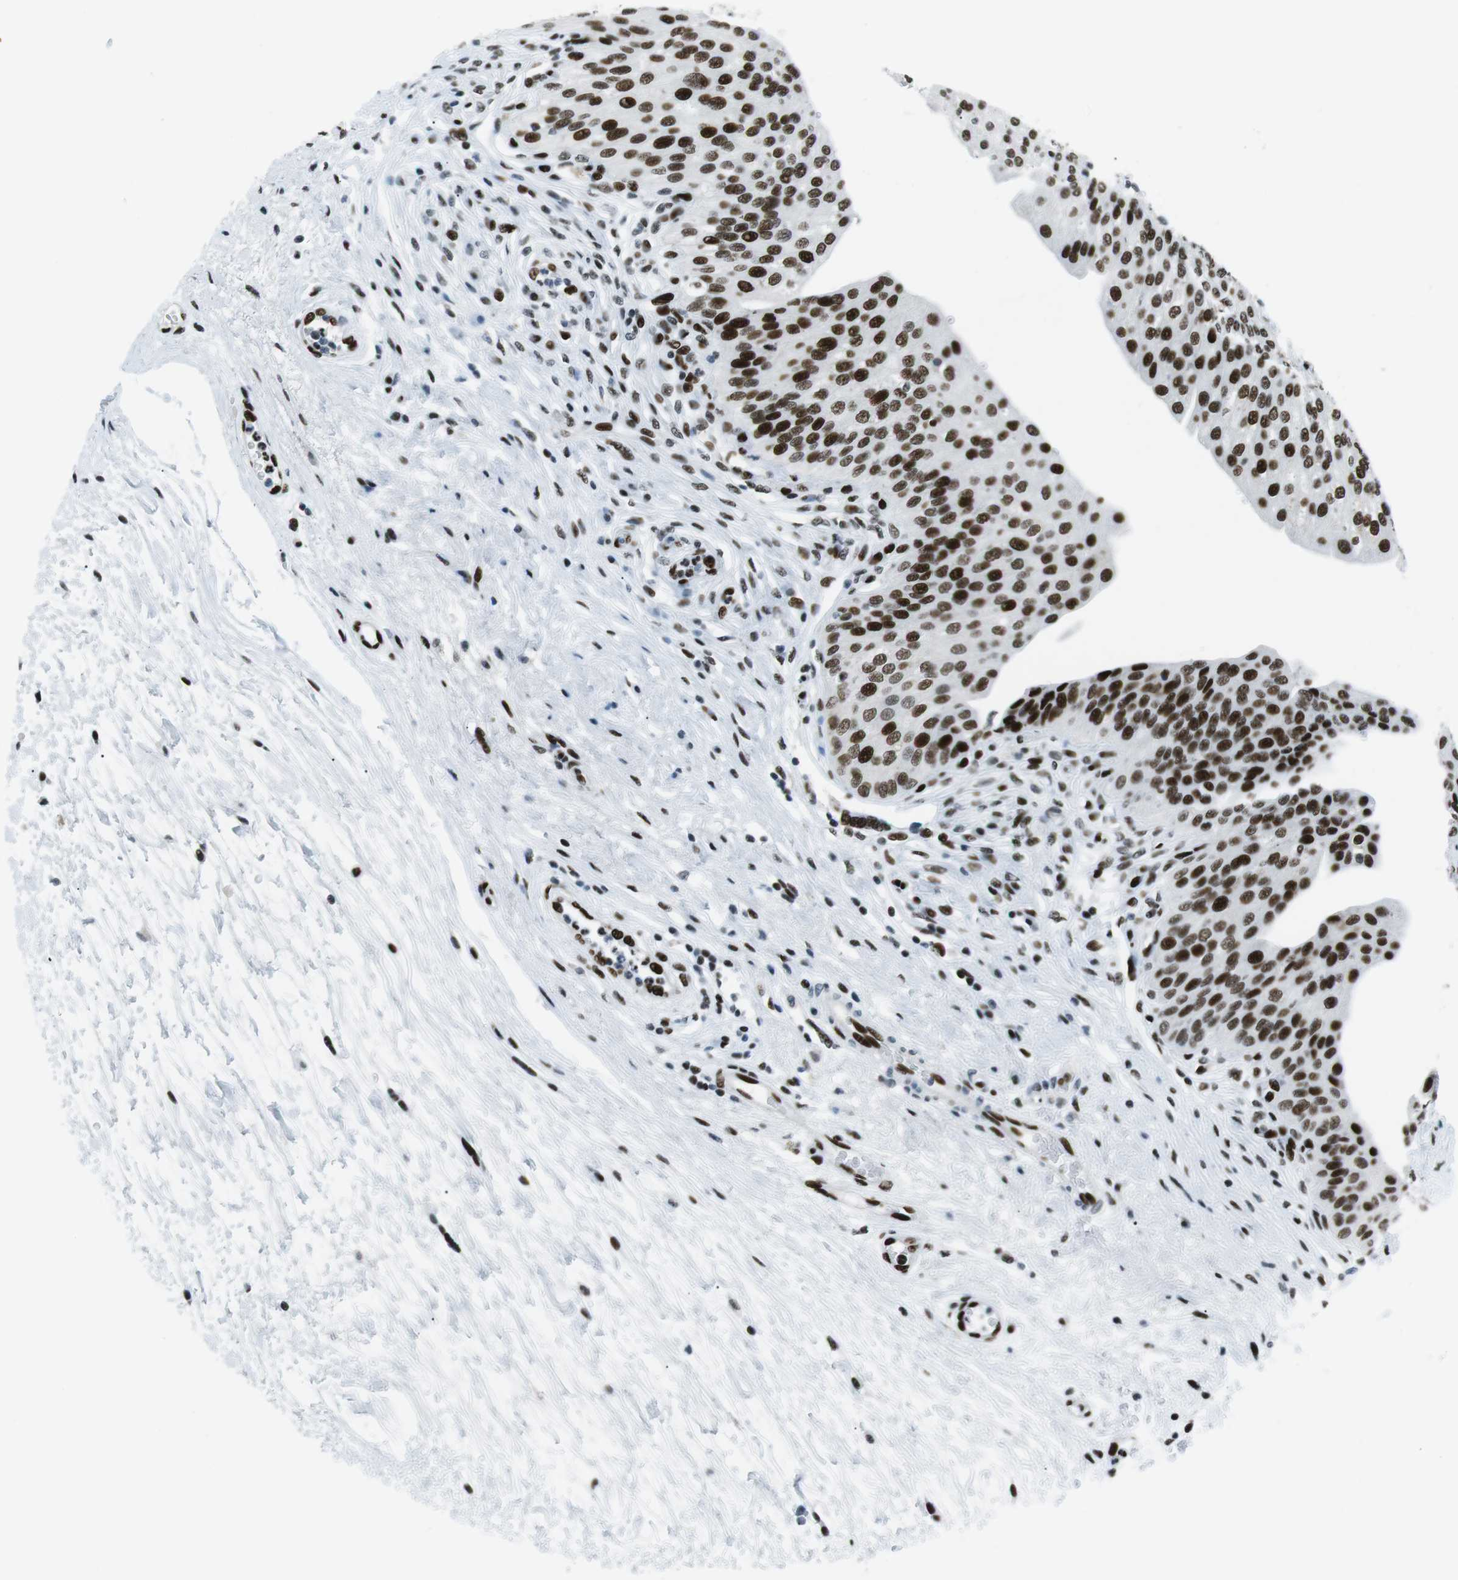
{"staining": {"intensity": "strong", "quantity": ">75%", "location": "nuclear"}, "tissue": "urinary bladder", "cell_type": "Urothelial cells", "image_type": "normal", "snomed": [{"axis": "morphology", "description": "Normal tissue, NOS"}, {"axis": "topography", "description": "Urinary bladder"}], "caption": "Urothelial cells exhibit strong nuclear expression in about >75% of cells in benign urinary bladder. (IHC, brightfield microscopy, high magnification).", "gene": "PML", "patient": {"sex": "male", "age": 46}}